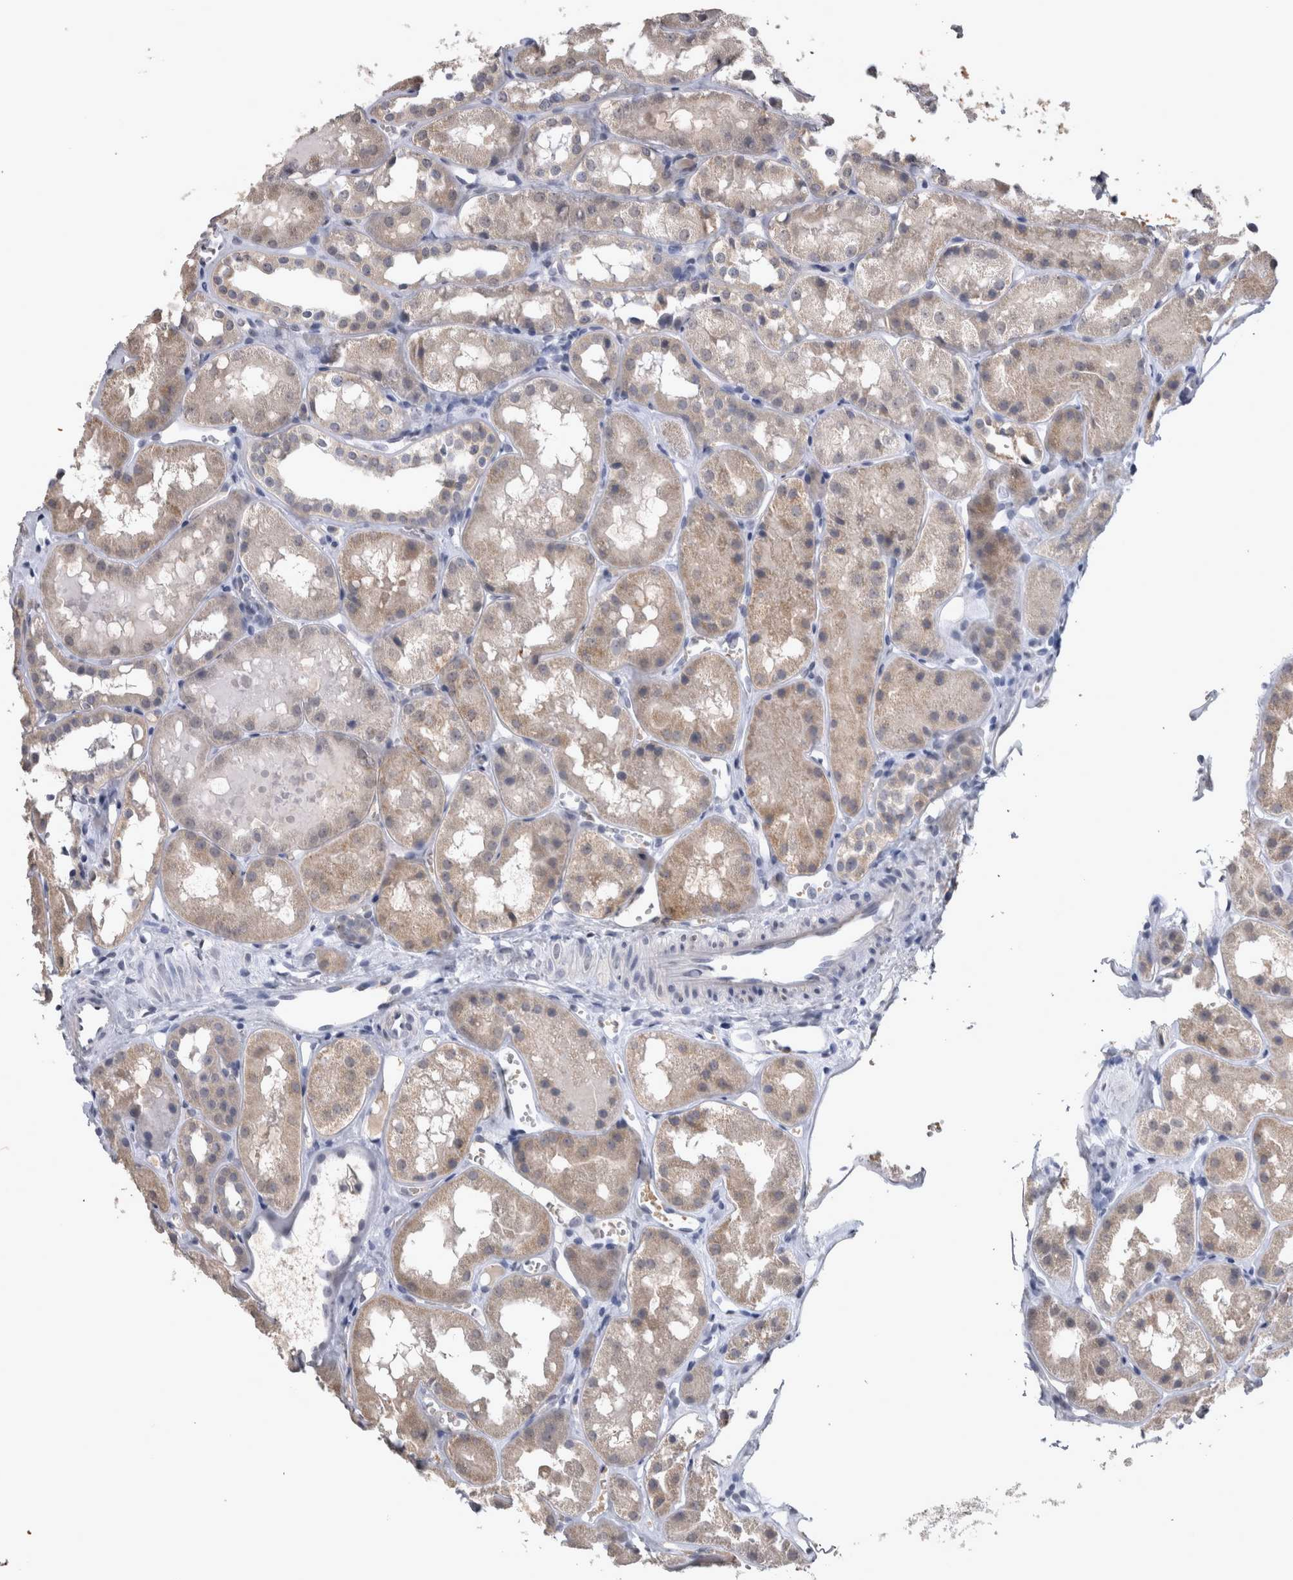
{"staining": {"intensity": "negative", "quantity": "none", "location": "none"}, "tissue": "kidney", "cell_type": "Cells in glomeruli", "image_type": "normal", "snomed": [{"axis": "morphology", "description": "Normal tissue, NOS"}, {"axis": "topography", "description": "Kidney"}], "caption": "Immunohistochemistry image of unremarkable kidney stained for a protein (brown), which demonstrates no positivity in cells in glomeruli. (IHC, brightfield microscopy, high magnification).", "gene": "WNT7A", "patient": {"sex": "male", "age": 16}}